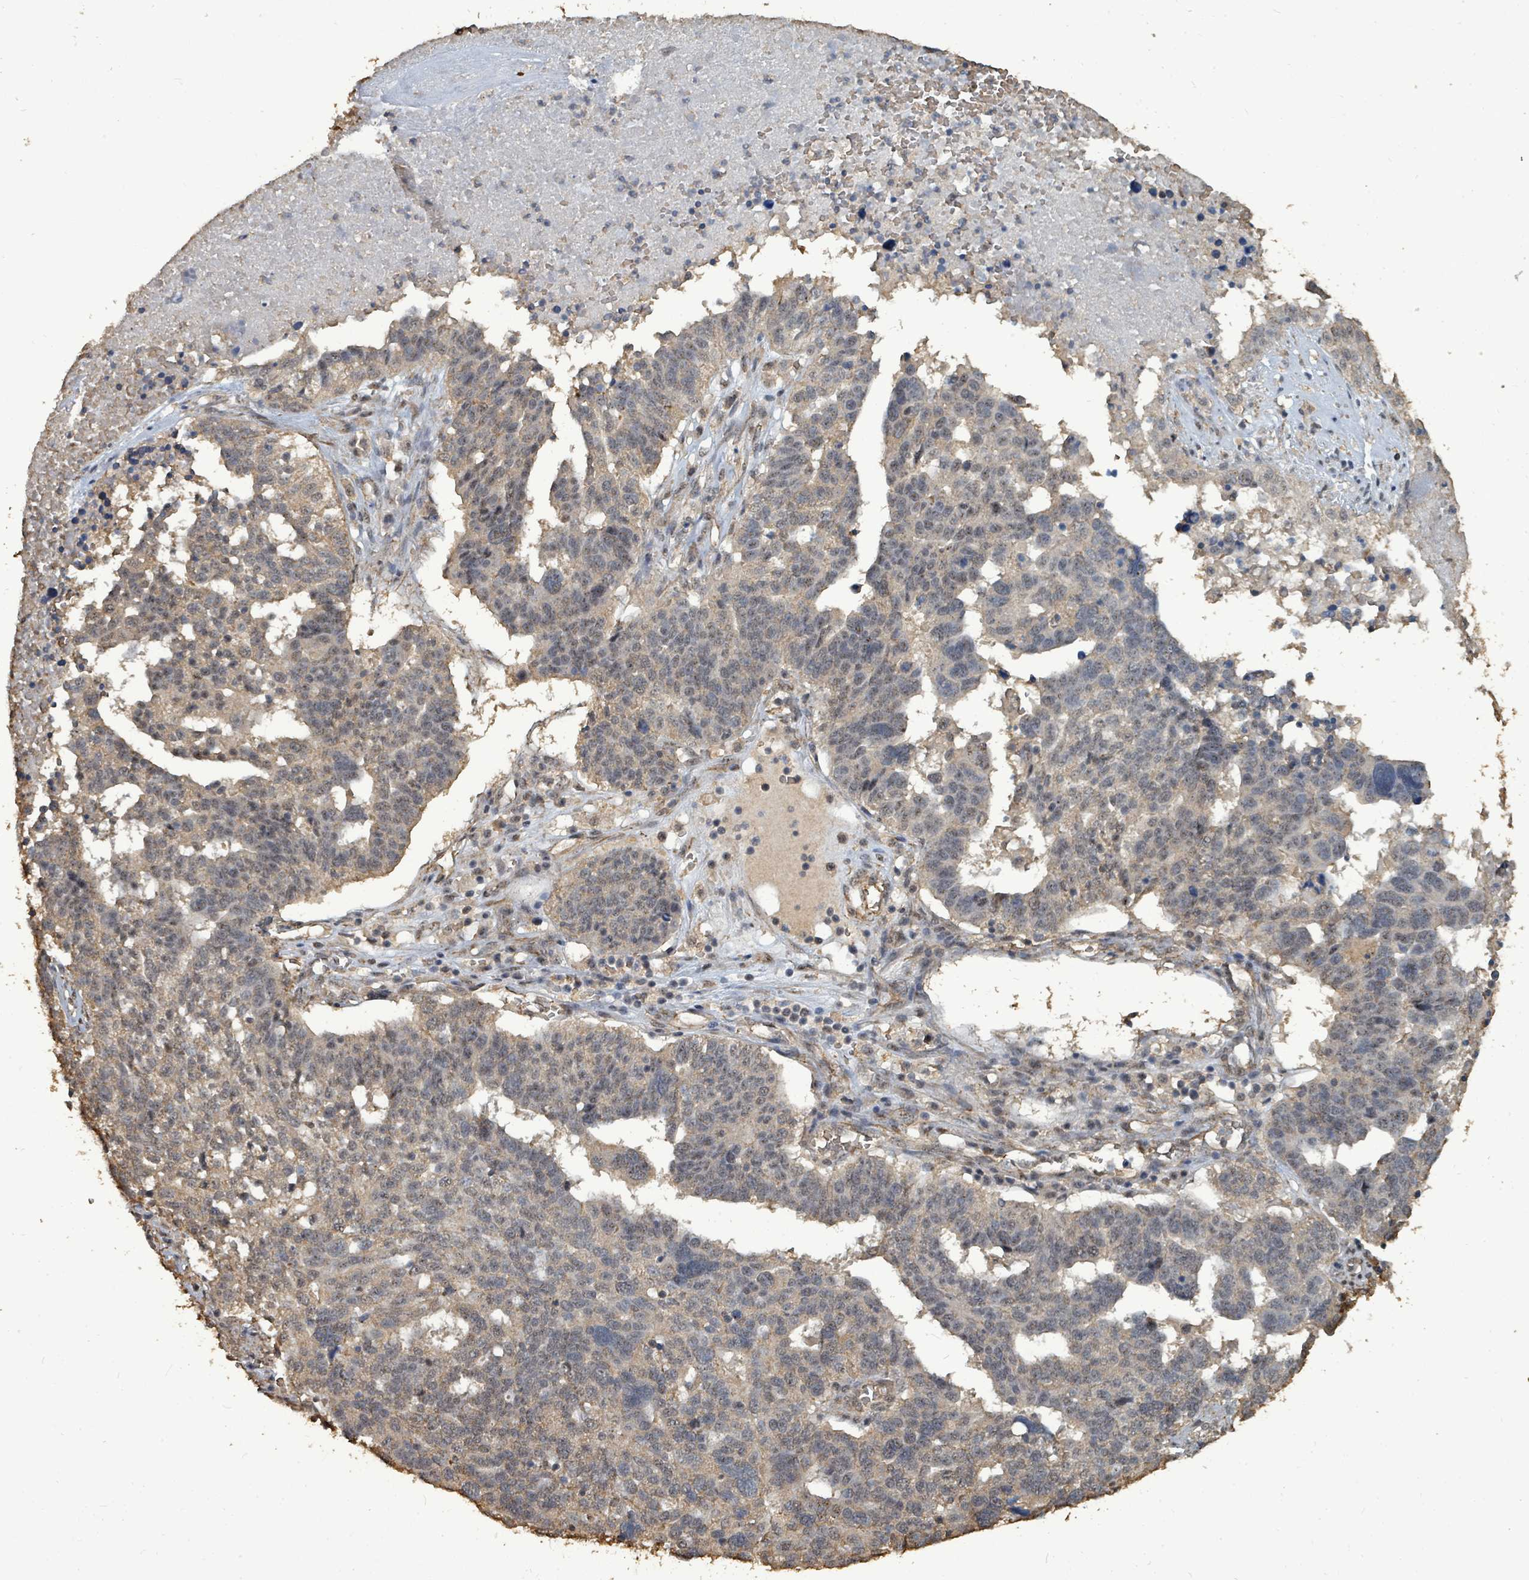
{"staining": {"intensity": "weak", "quantity": "25%-75%", "location": "cytoplasmic/membranous,nuclear"}, "tissue": "ovarian cancer", "cell_type": "Tumor cells", "image_type": "cancer", "snomed": [{"axis": "morphology", "description": "Cystadenocarcinoma, serous, NOS"}, {"axis": "topography", "description": "Ovary"}], "caption": "IHC (DAB) staining of ovarian serous cystadenocarcinoma shows weak cytoplasmic/membranous and nuclear protein staining in approximately 25%-75% of tumor cells. IHC stains the protein of interest in brown and the nuclei are stained blue.", "gene": "C6orf52", "patient": {"sex": "female", "age": 59}}